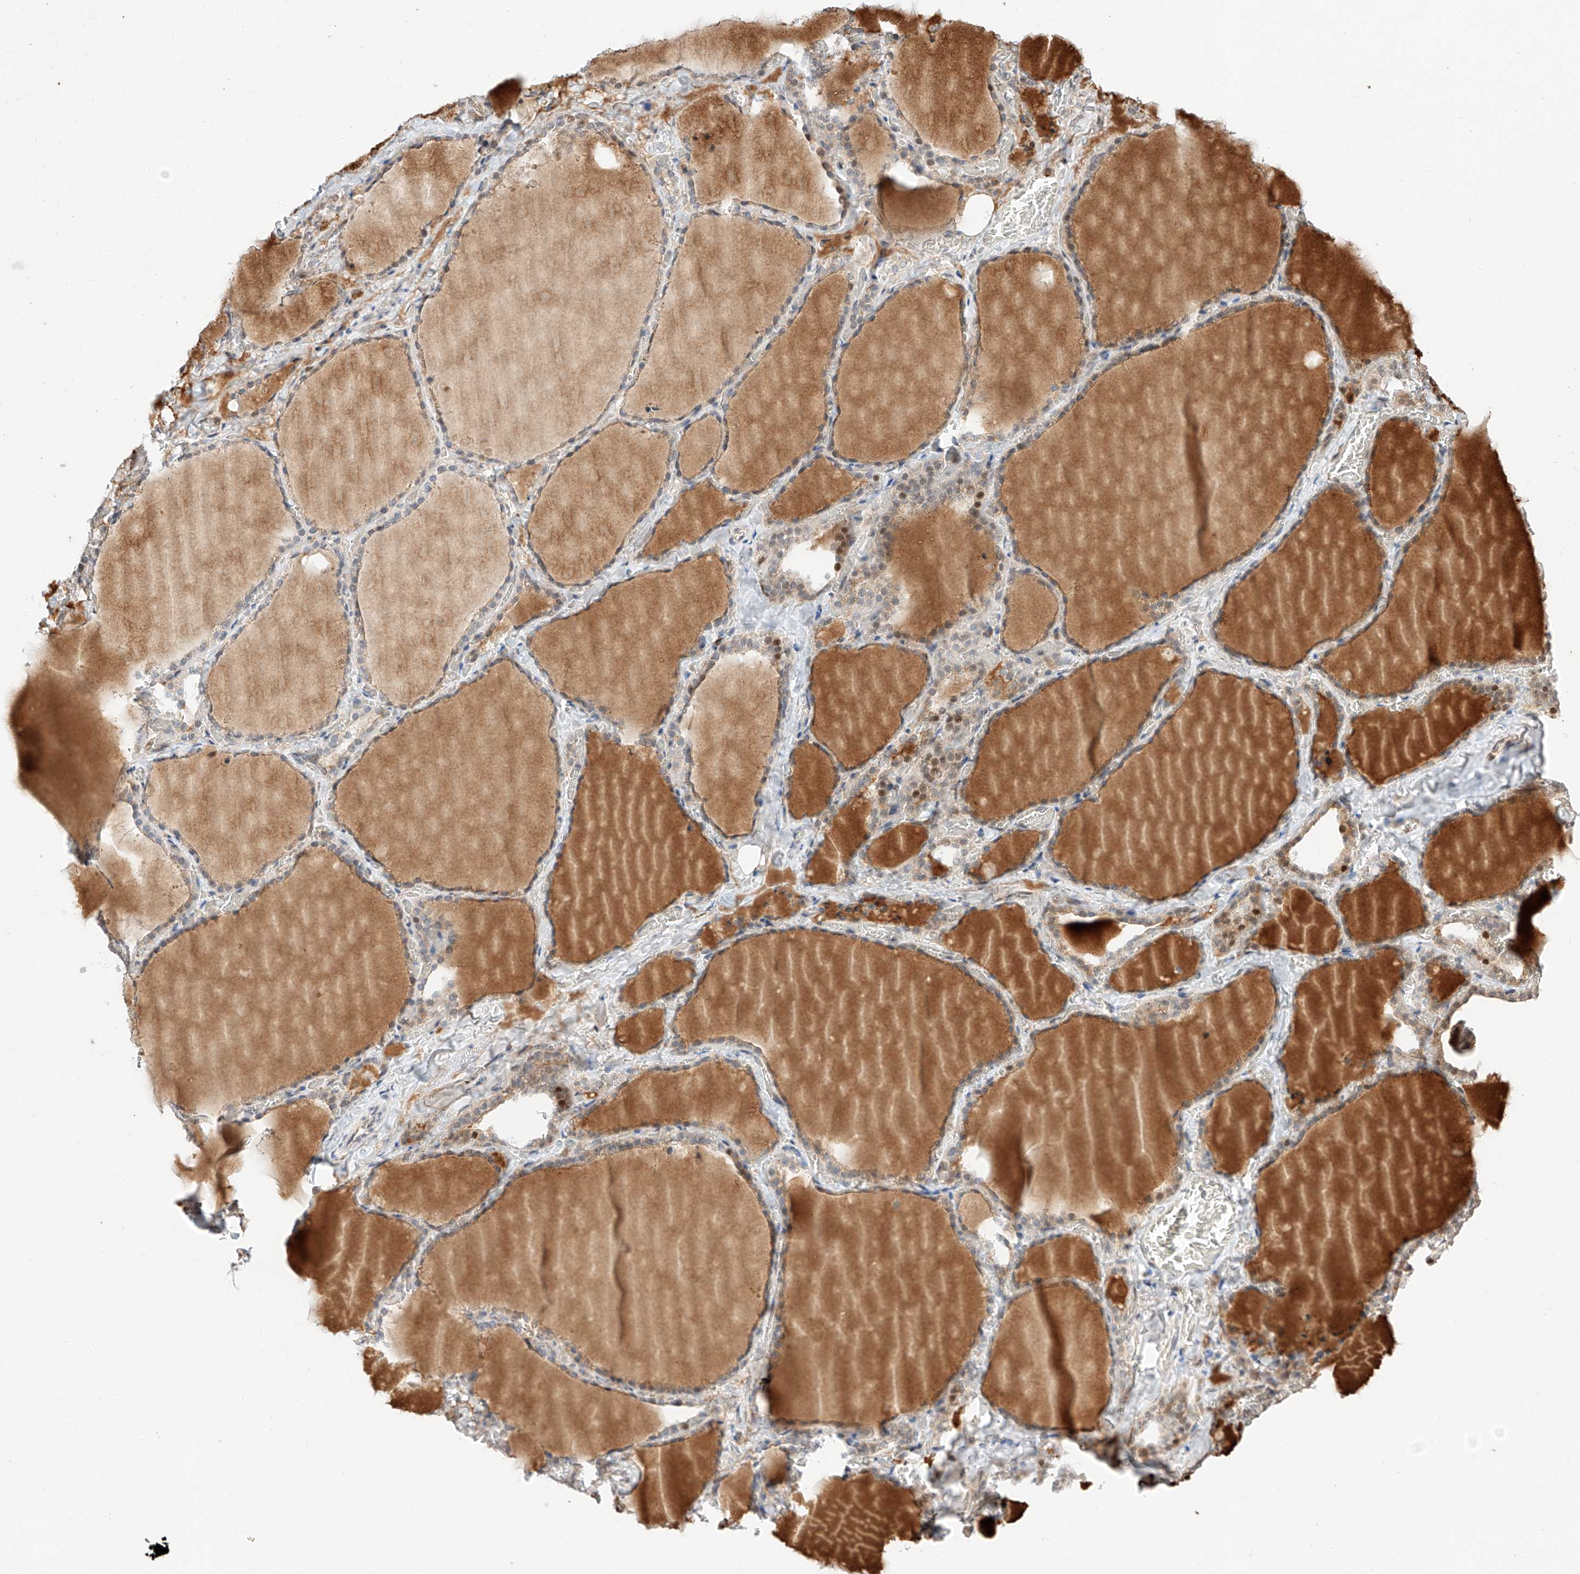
{"staining": {"intensity": "moderate", "quantity": "<25%", "location": "cytoplasmic/membranous,nuclear"}, "tissue": "thyroid gland", "cell_type": "Glandular cells", "image_type": "normal", "snomed": [{"axis": "morphology", "description": "Normal tissue, NOS"}, {"axis": "topography", "description": "Thyroid gland"}], "caption": "A brown stain shows moderate cytoplasmic/membranous,nuclear positivity of a protein in glandular cells of benign thyroid gland.", "gene": "HDAC9", "patient": {"sex": "female", "age": 22}}